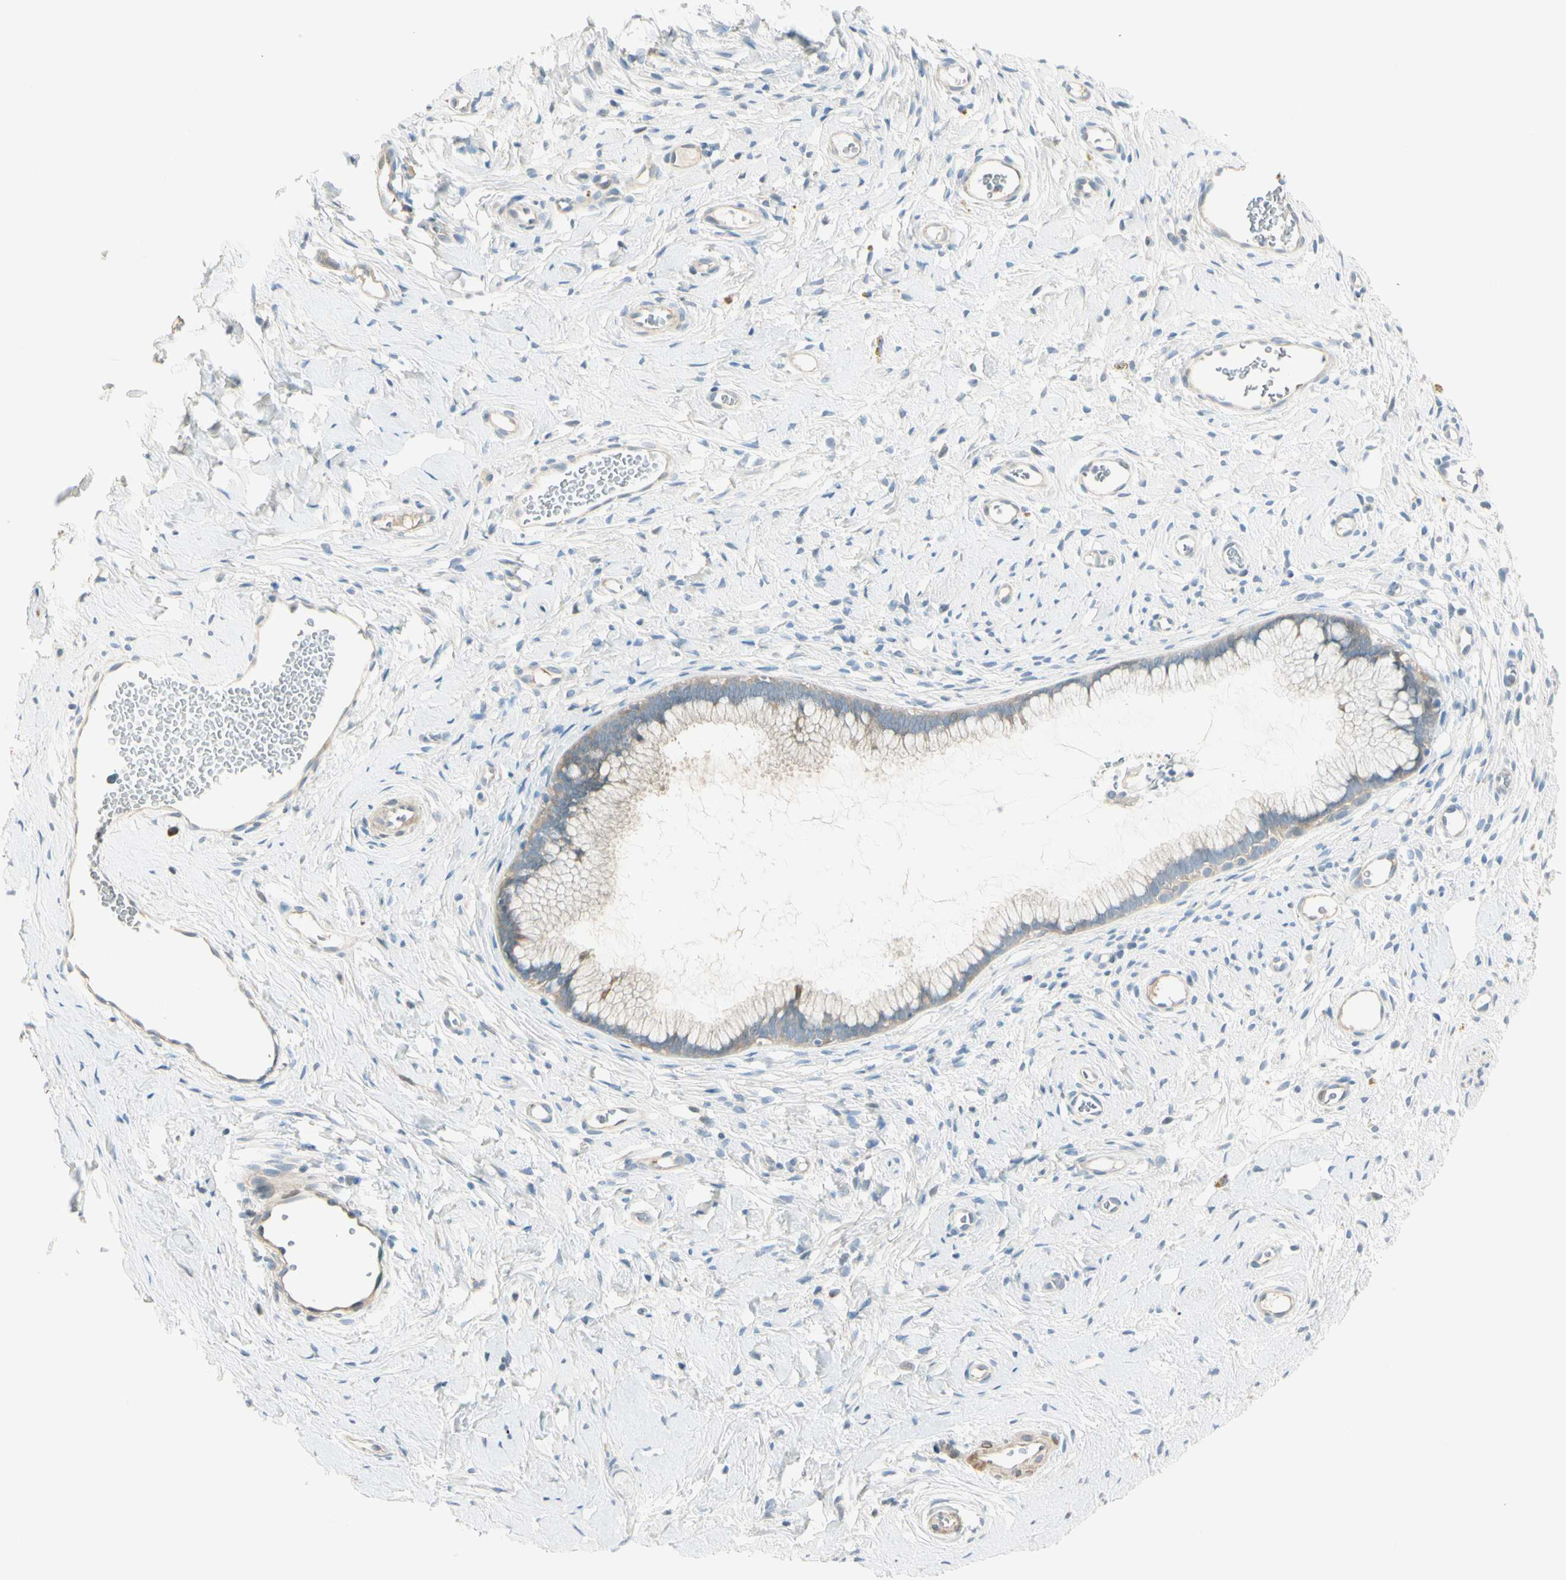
{"staining": {"intensity": "weak", "quantity": "25%-75%", "location": "cytoplasmic/membranous"}, "tissue": "cervix", "cell_type": "Glandular cells", "image_type": "normal", "snomed": [{"axis": "morphology", "description": "Normal tissue, NOS"}, {"axis": "topography", "description": "Cervix"}], "caption": "This image demonstrates IHC staining of normal human cervix, with low weak cytoplasmic/membranous staining in about 25%-75% of glandular cells.", "gene": "ADGRA3", "patient": {"sex": "female", "age": 65}}